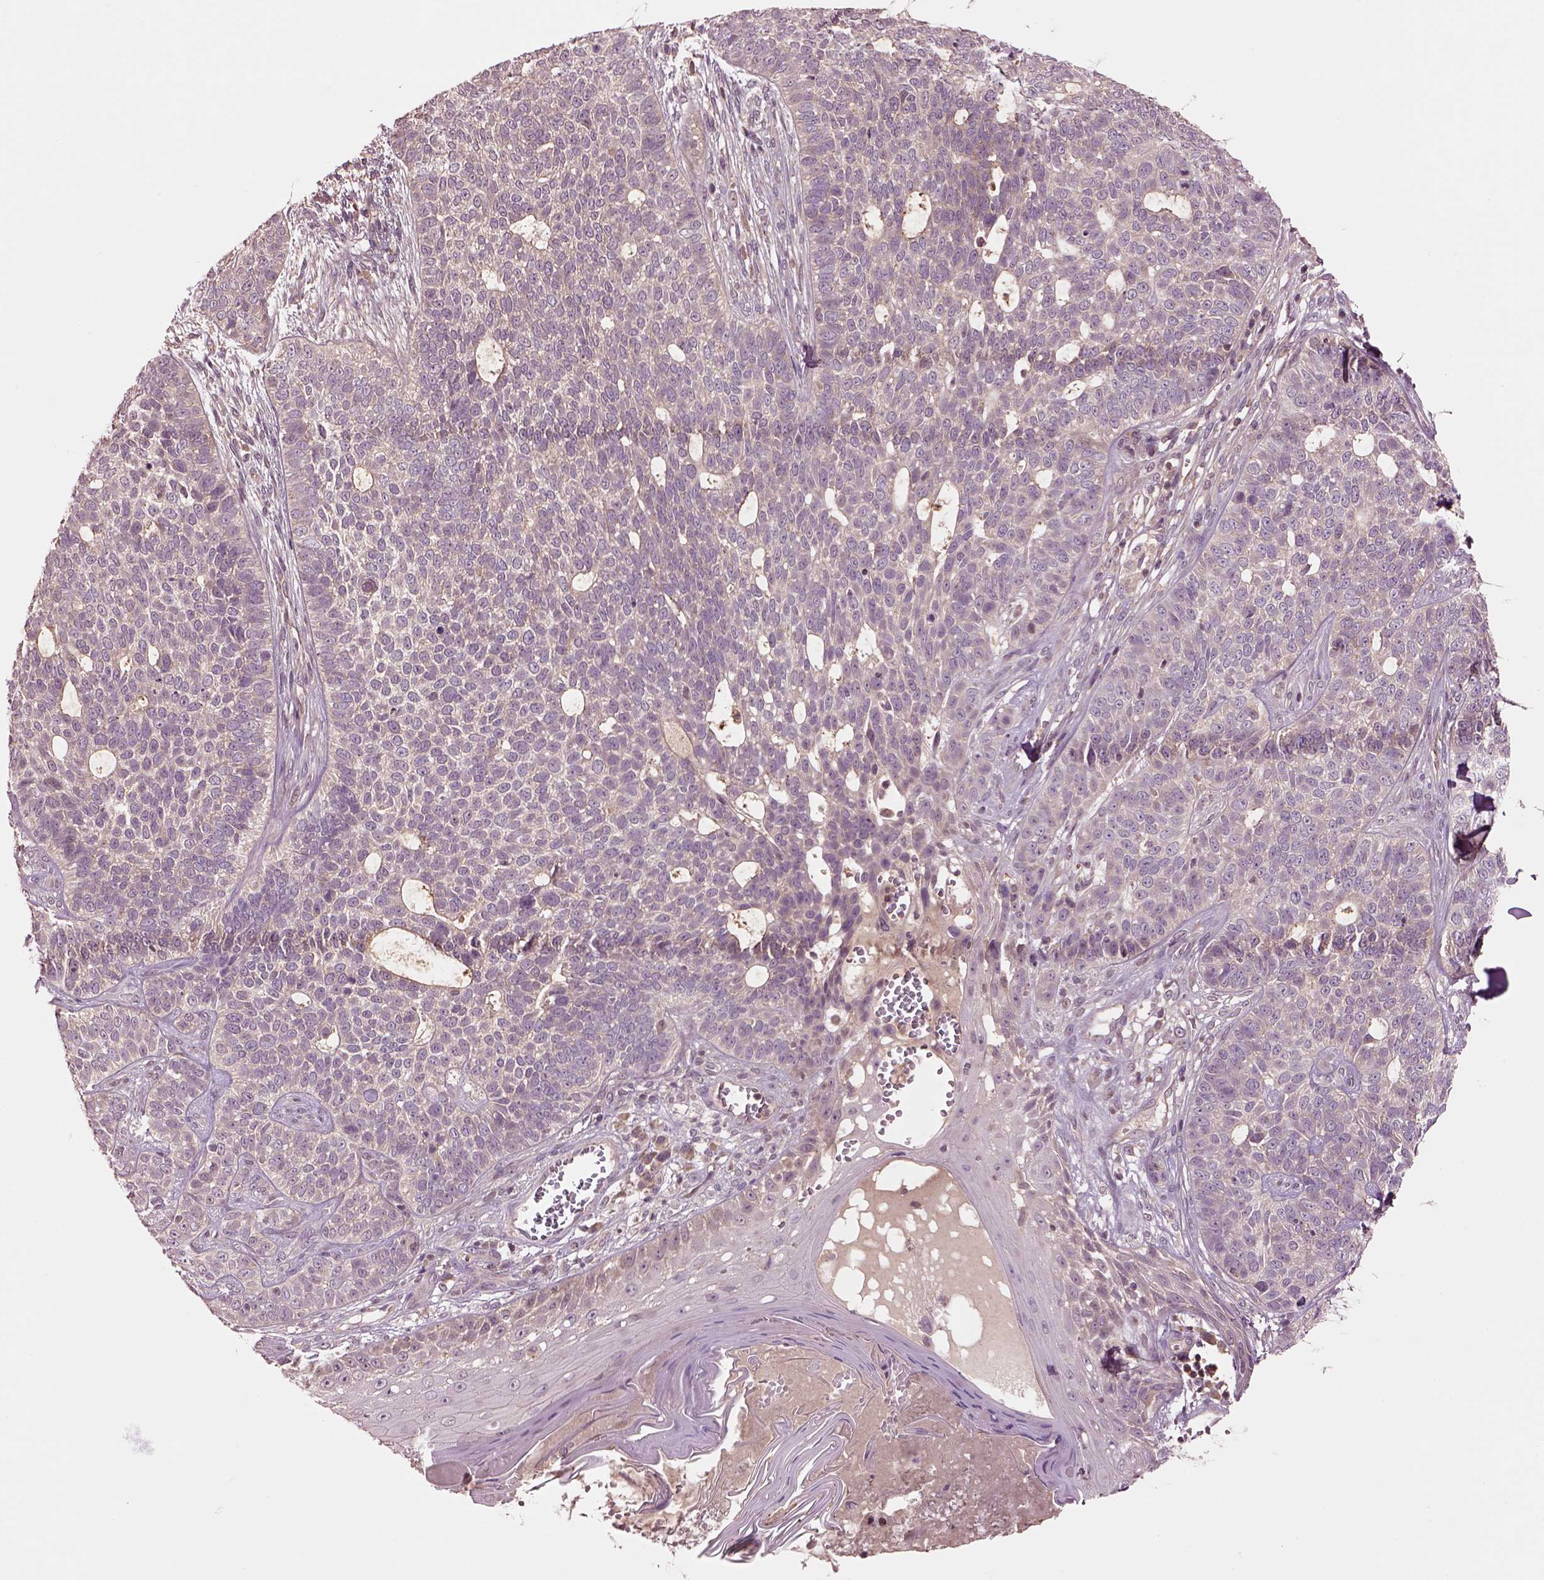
{"staining": {"intensity": "negative", "quantity": "none", "location": "none"}, "tissue": "skin cancer", "cell_type": "Tumor cells", "image_type": "cancer", "snomed": [{"axis": "morphology", "description": "Basal cell carcinoma"}, {"axis": "topography", "description": "Skin"}], "caption": "Immunohistochemistry (IHC) histopathology image of basal cell carcinoma (skin) stained for a protein (brown), which demonstrates no expression in tumor cells. The staining is performed using DAB brown chromogen with nuclei counter-stained in using hematoxylin.", "gene": "MTHFS", "patient": {"sex": "female", "age": 69}}